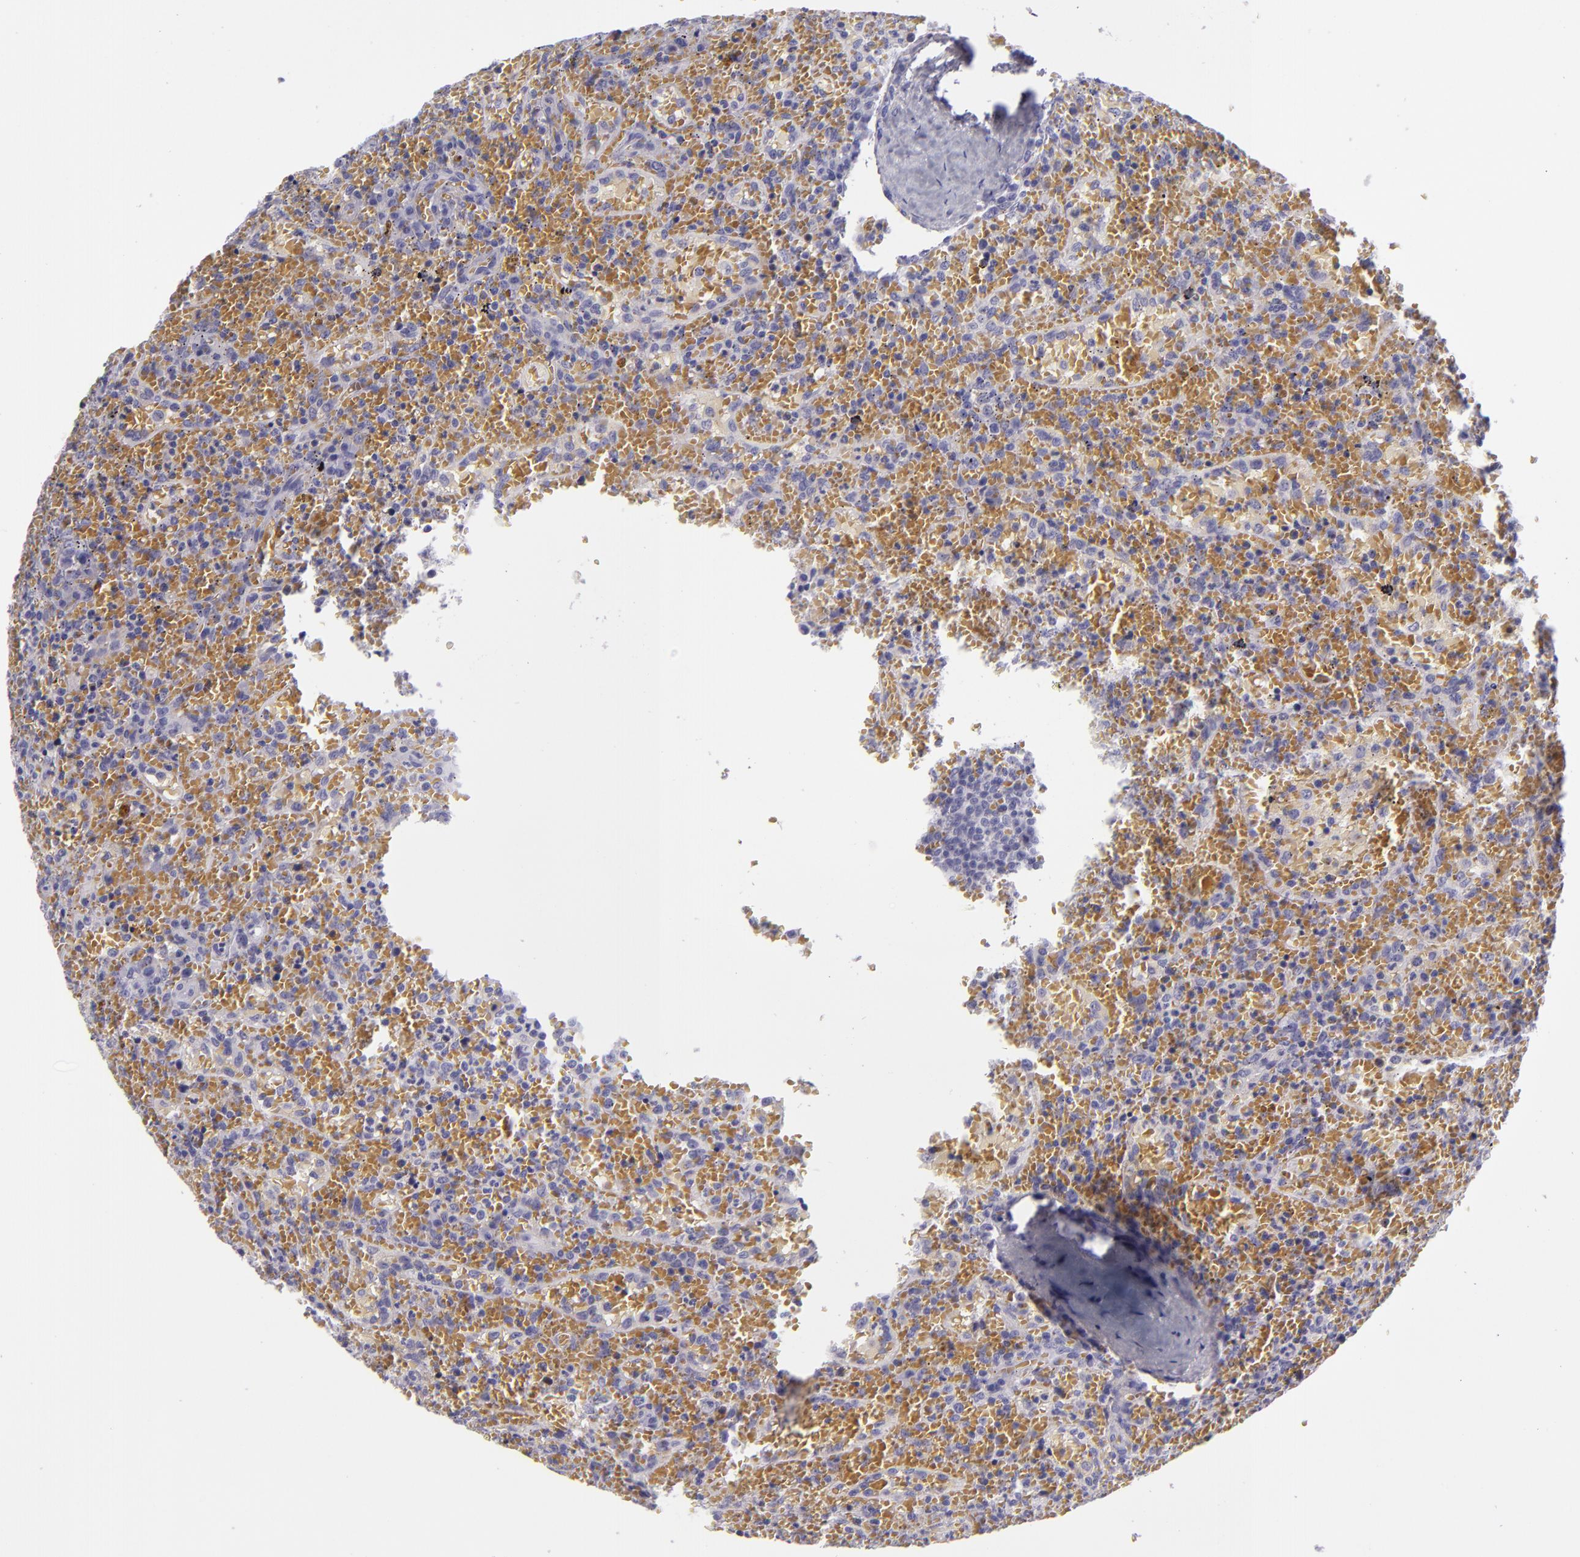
{"staining": {"intensity": "negative", "quantity": "none", "location": "none"}, "tissue": "lymphoma", "cell_type": "Tumor cells", "image_type": "cancer", "snomed": [{"axis": "morphology", "description": "Malignant lymphoma, non-Hodgkin's type, High grade"}, {"axis": "topography", "description": "Spleen"}, {"axis": "topography", "description": "Lymph node"}], "caption": "Photomicrograph shows no protein expression in tumor cells of malignant lymphoma, non-Hodgkin's type (high-grade) tissue. (IHC, brightfield microscopy, high magnification).", "gene": "CR2", "patient": {"sex": "female", "age": 70}}